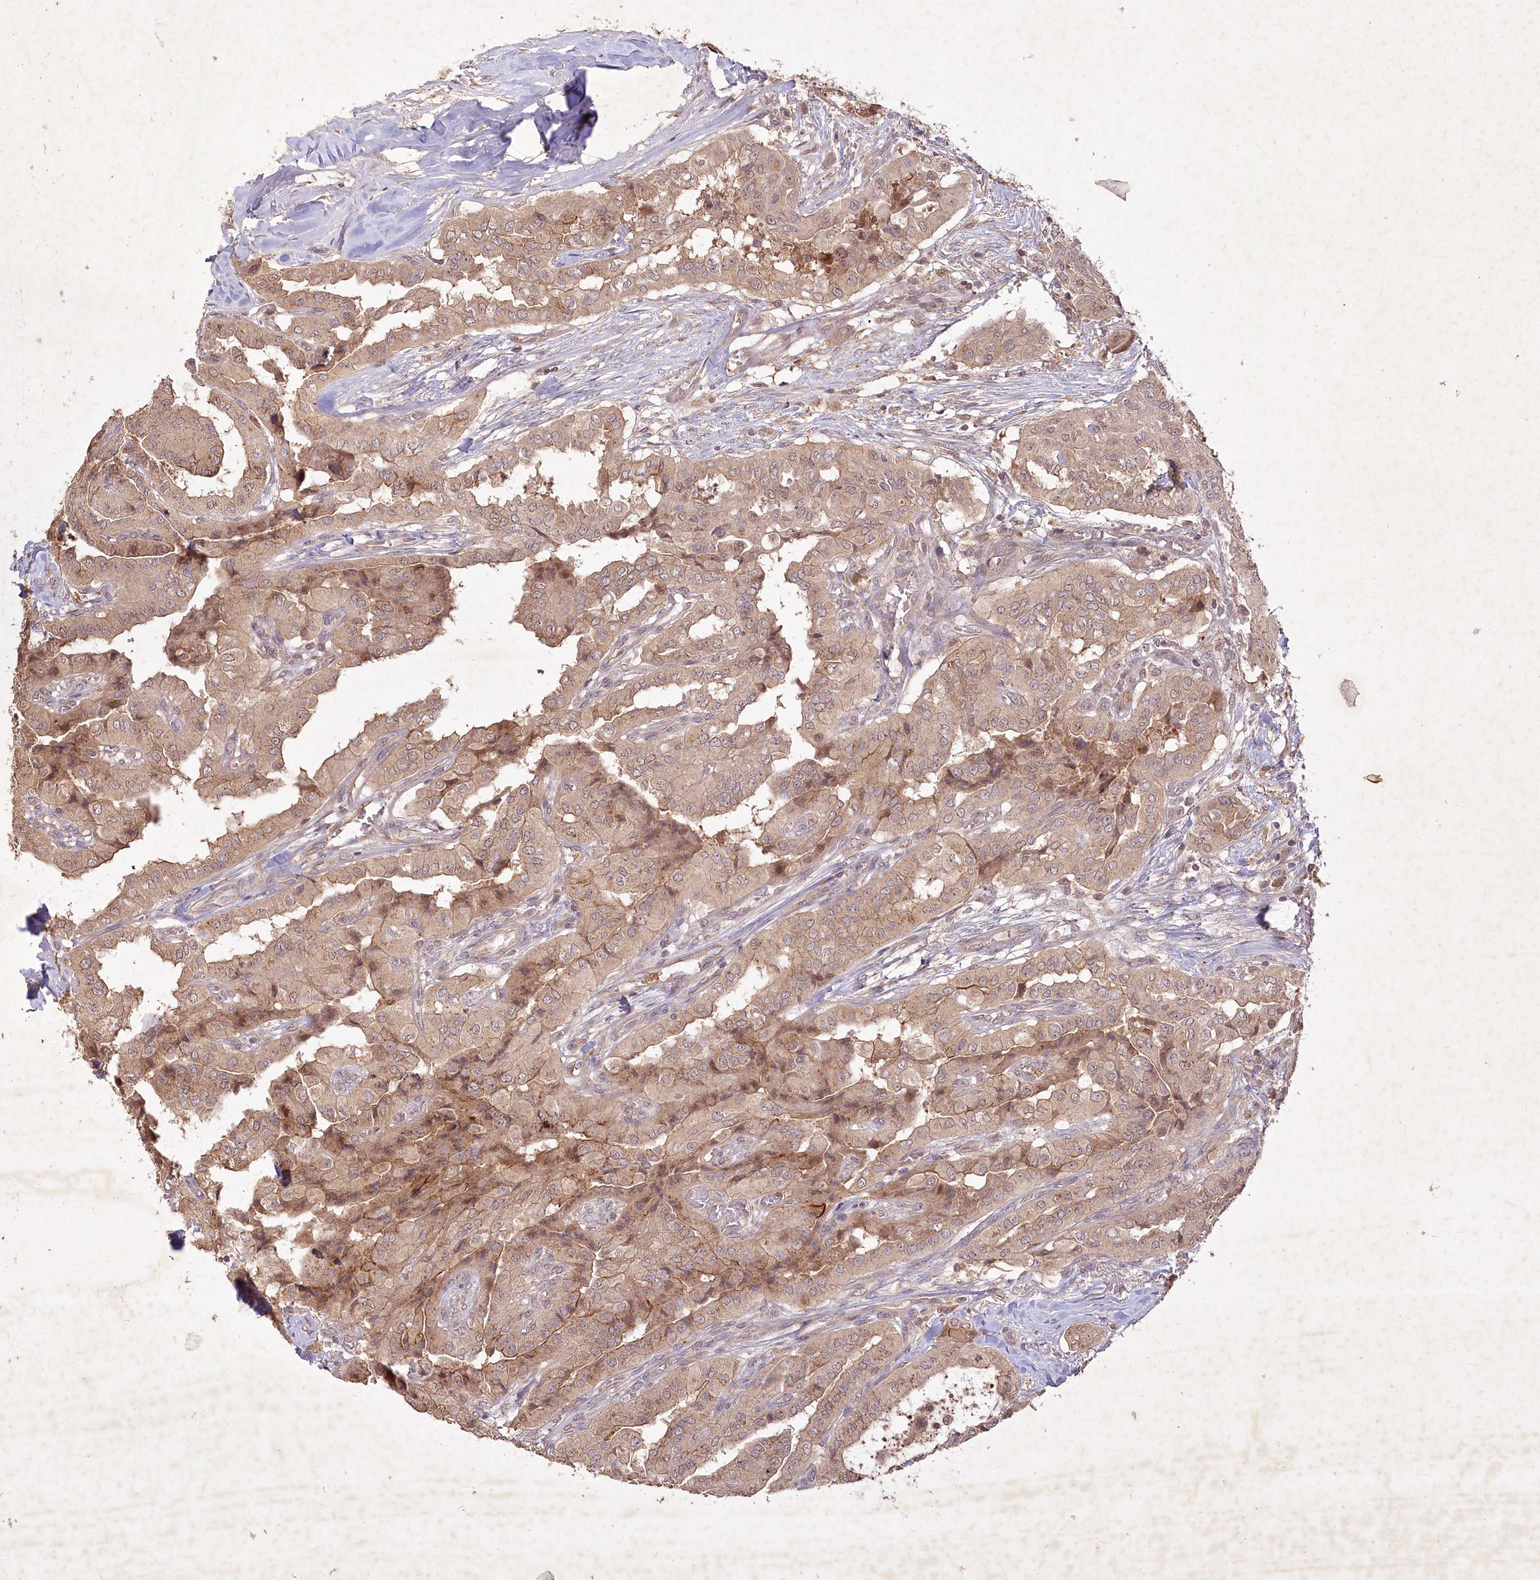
{"staining": {"intensity": "moderate", "quantity": ">75%", "location": "cytoplasmic/membranous"}, "tissue": "thyroid cancer", "cell_type": "Tumor cells", "image_type": "cancer", "snomed": [{"axis": "morphology", "description": "Papillary adenocarcinoma, NOS"}, {"axis": "topography", "description": "Thyroid gland"}], "caption": "Immunohistochemistry (IHC) (DAB (3,3'-diaminobenzidine)) staining of thyroid cancer (papillary adenocarcinoma) reveals moderate cytoplasmic/membranous protein expression in about >75% of tumor cells.", "gene": "IRAK1BP1", "patient": {"sex": "female", "age": 59}}